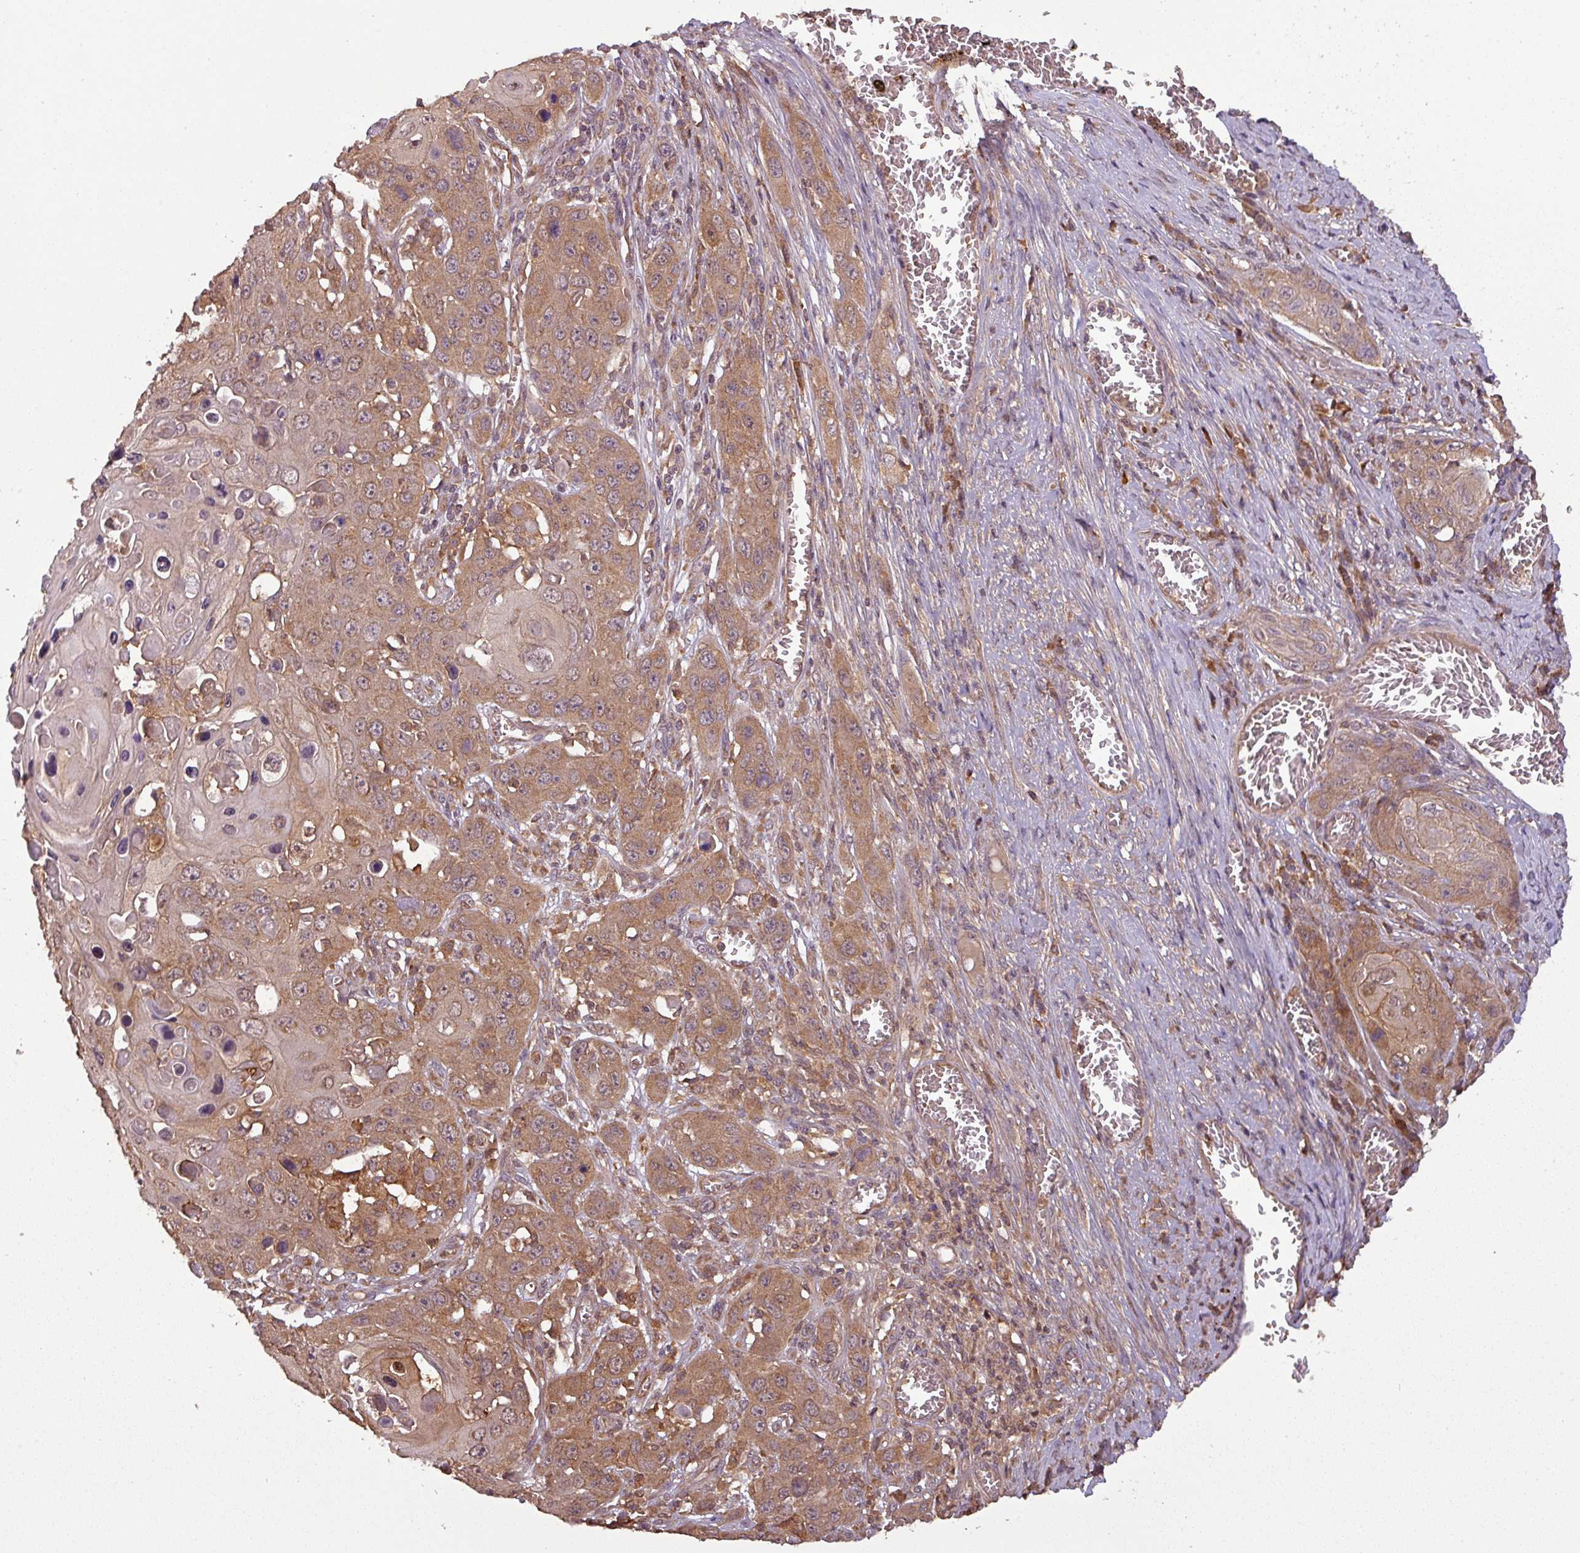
{"staining": {"intensity": "moderate", "quantity": ">75%", "location": "cytoplasmic/membranous"}, "tissue": "skin cancer", "cell_type": "Tumor cells", "image_type": "cancer", "snomed": [{"axis": "morphology", "description": "Squamous cell carcinoma, NOS"}, {"axis": "topography", "description": "Skin"}], "caption": "Immunohistochemical staining of skin squamous cell carcinoma displays medium levels of moderate cytoplasmic/membranous protein expression in about >75% of tumor cells.", "gene": "NT5C3A", "patient": {"sex": "male", "age": 55}}